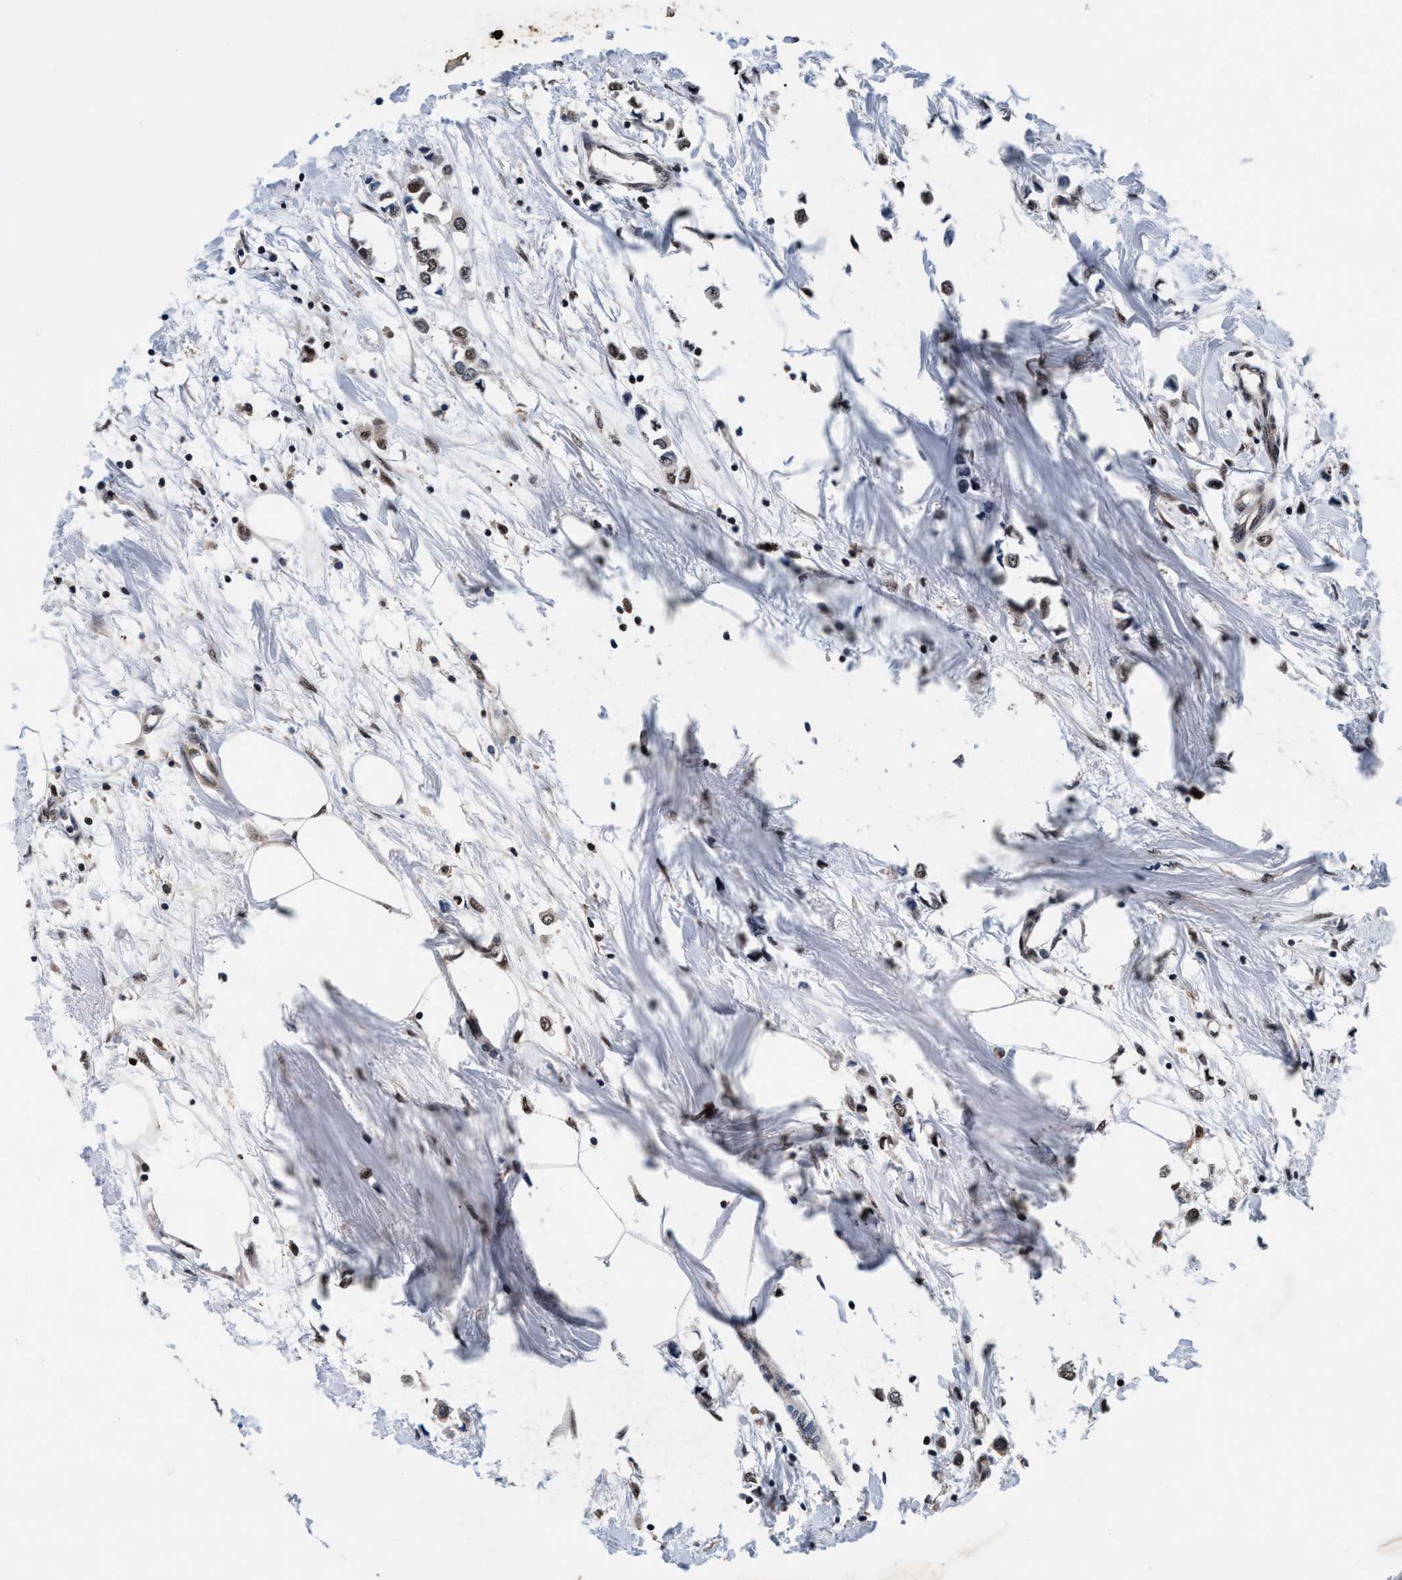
{"staining": {"intensity": "moderate", "quantity": ">75%", "location": "nuclear"}, "tissue": "breast cancer", "cell_type": "Tumor cells", "image_type": "cancer", "snomed": [{"axis": "morphology", "description": "Lobular carcinoma"}, {"axis": "topography", "description": "Breast"}], "caption": "Immunohistochemical staining of lobular carcinoma (breast) shows medium levels of moderate nuclear staining in about >75% of tumor cells.", "gene": "USP16", "patient": {"sex": "female", "age": 51}}